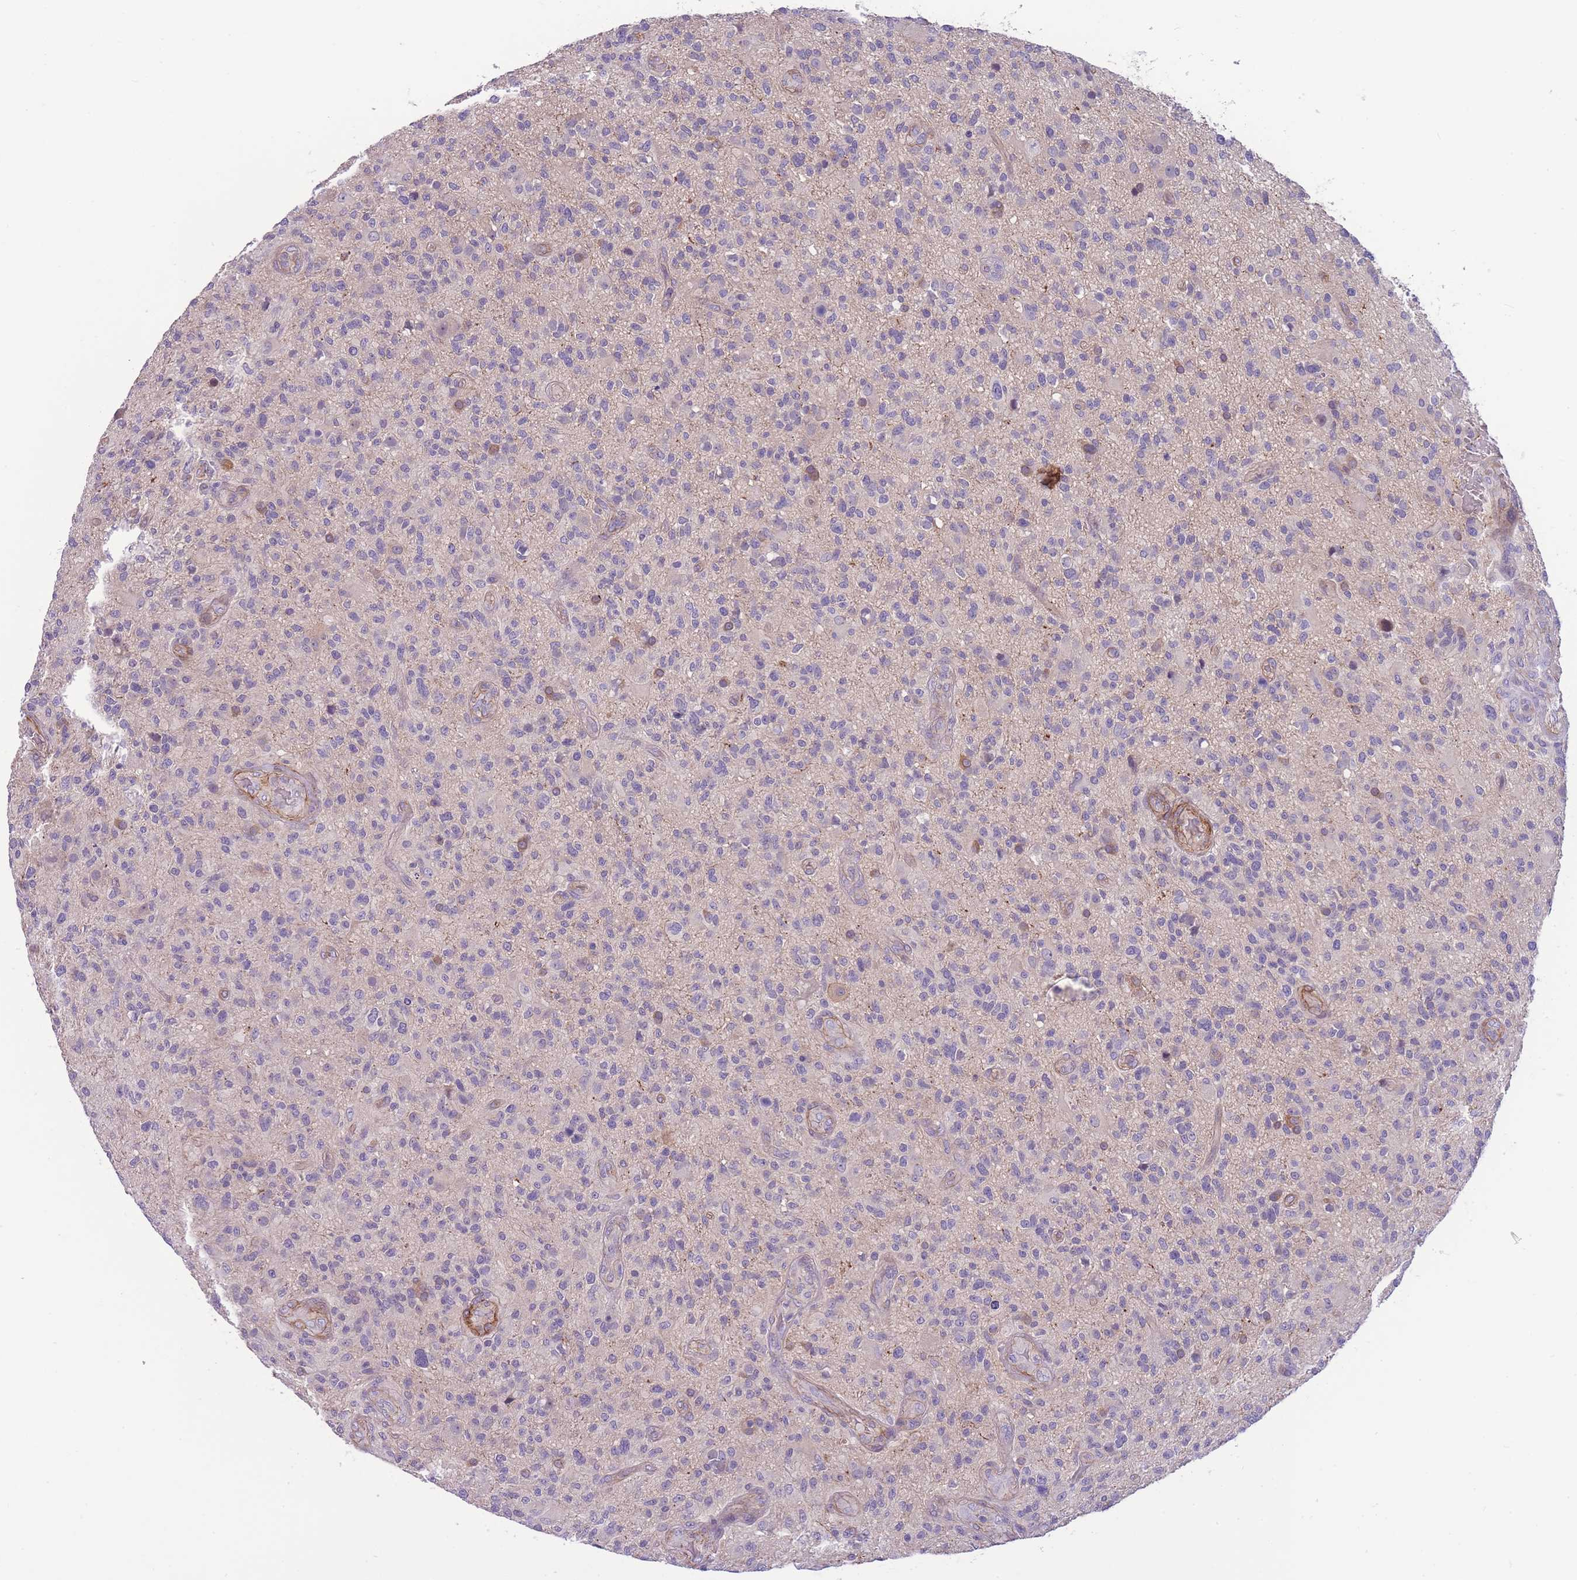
{"staining": {"intensity": "negative", "quantity": "none", "location": "none"}, "tissue": "glioma", "cell_type": "Tumor cells", "image_type": "cancer", "snomed": [{"axis": "morphology", "description": "Glioma, malignant, High grade"}, {"axis": "topography", "description": "Brain"}], "caption": "Tumor cells are negative for brown protein staining in malignant glioma (high-grade). The staining is performed using DAB brown chromogen with nuclei counter-stained in using hematoxylin.", "gene": "FAM124A", "patient": {"sex": "male", "age": 47}}